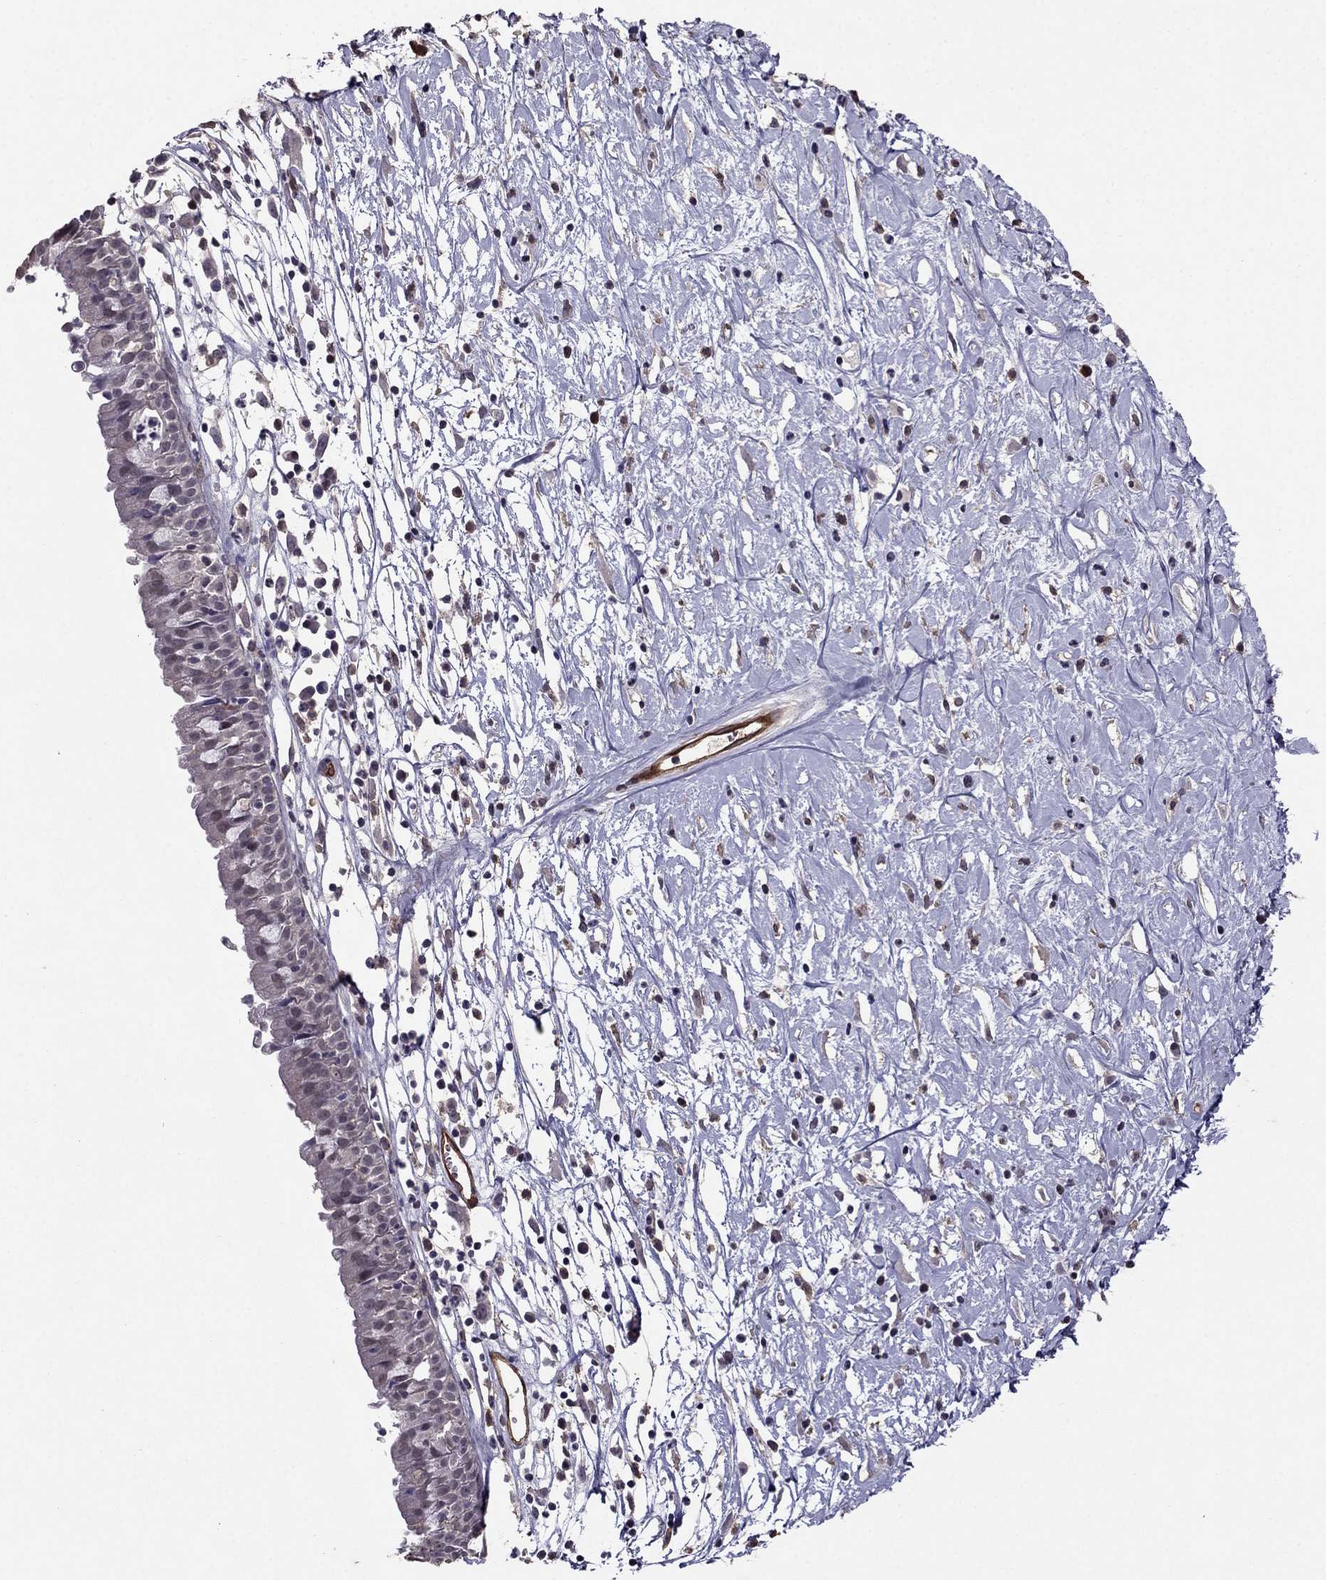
{"staining": {"intensity": "negative", "quantity": "none", "location": "none"}, "tissue": "nasopharynx", "cell_type": "Respiratory epithelial cells", "image_type": "normal", "snomed": [{"axis": "morphology", "description": "Normal tissue, NOS"}, {"axis": "topography", "description": "Nasopharynx"}], "caption": "Immunohistochemistry micrograph of normal nasopharynx: human nasopharynx stained with DAB exhibits no significant protein positivity in respiratory epithelial cells.", "gene": "RASIP1", "patient": {"sex": "male", "age": 9}}